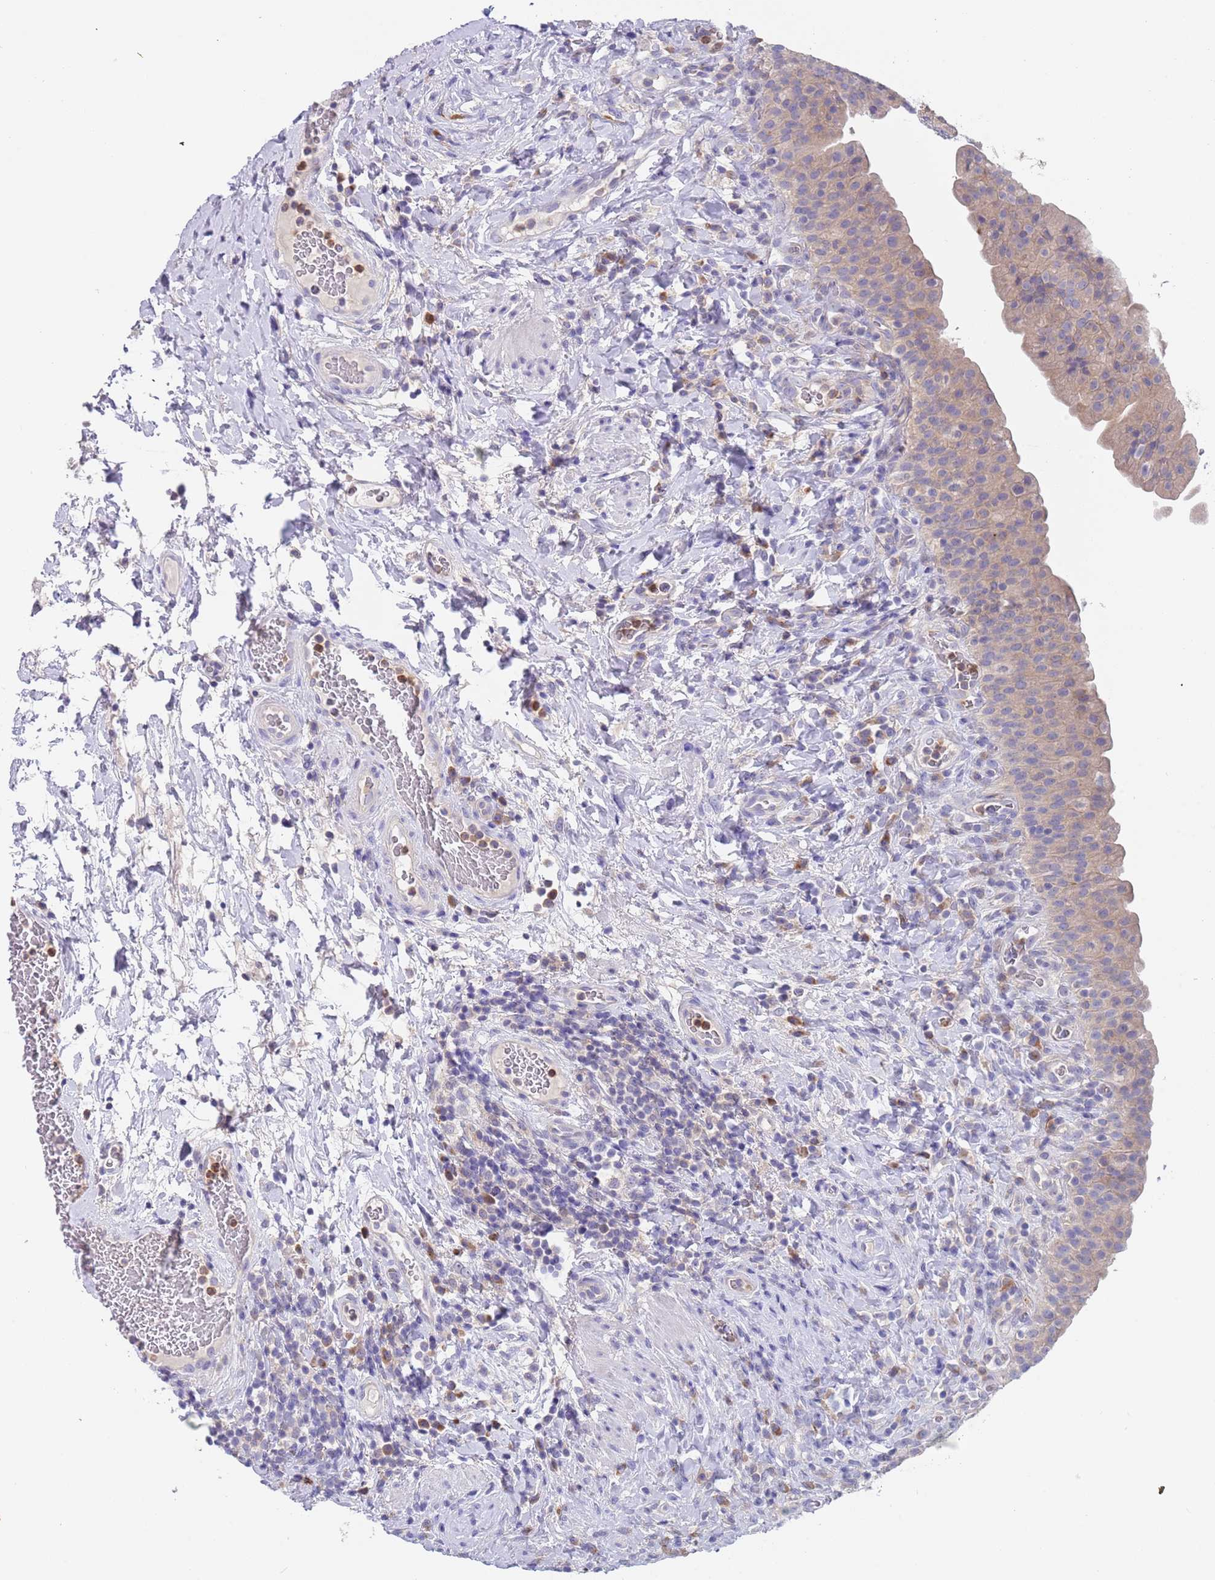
{"staining": {"intensity": "weak", "quantity": "25%-75%", "location": "cytoplasmic/membranous"}, "tissue": "urinary bladder", "cell_type": "Urothelial cells", "image_type": "normal", "snomed": [{"axis": "morphology", "description": "Normal tissue, NOS"}, {"axis": "morphology", "description": "Inflammation, NOS"}, {"axis": "topography", "description": "Urinary bladder"}], "caption": "This is an image of IHC staining of normal urinary bladder, which shows weak expression in the cytoplasmic/membranous of urothelial cells.", "gene": "TYW1B", "patient": {"sex": "male", "age": 64}}